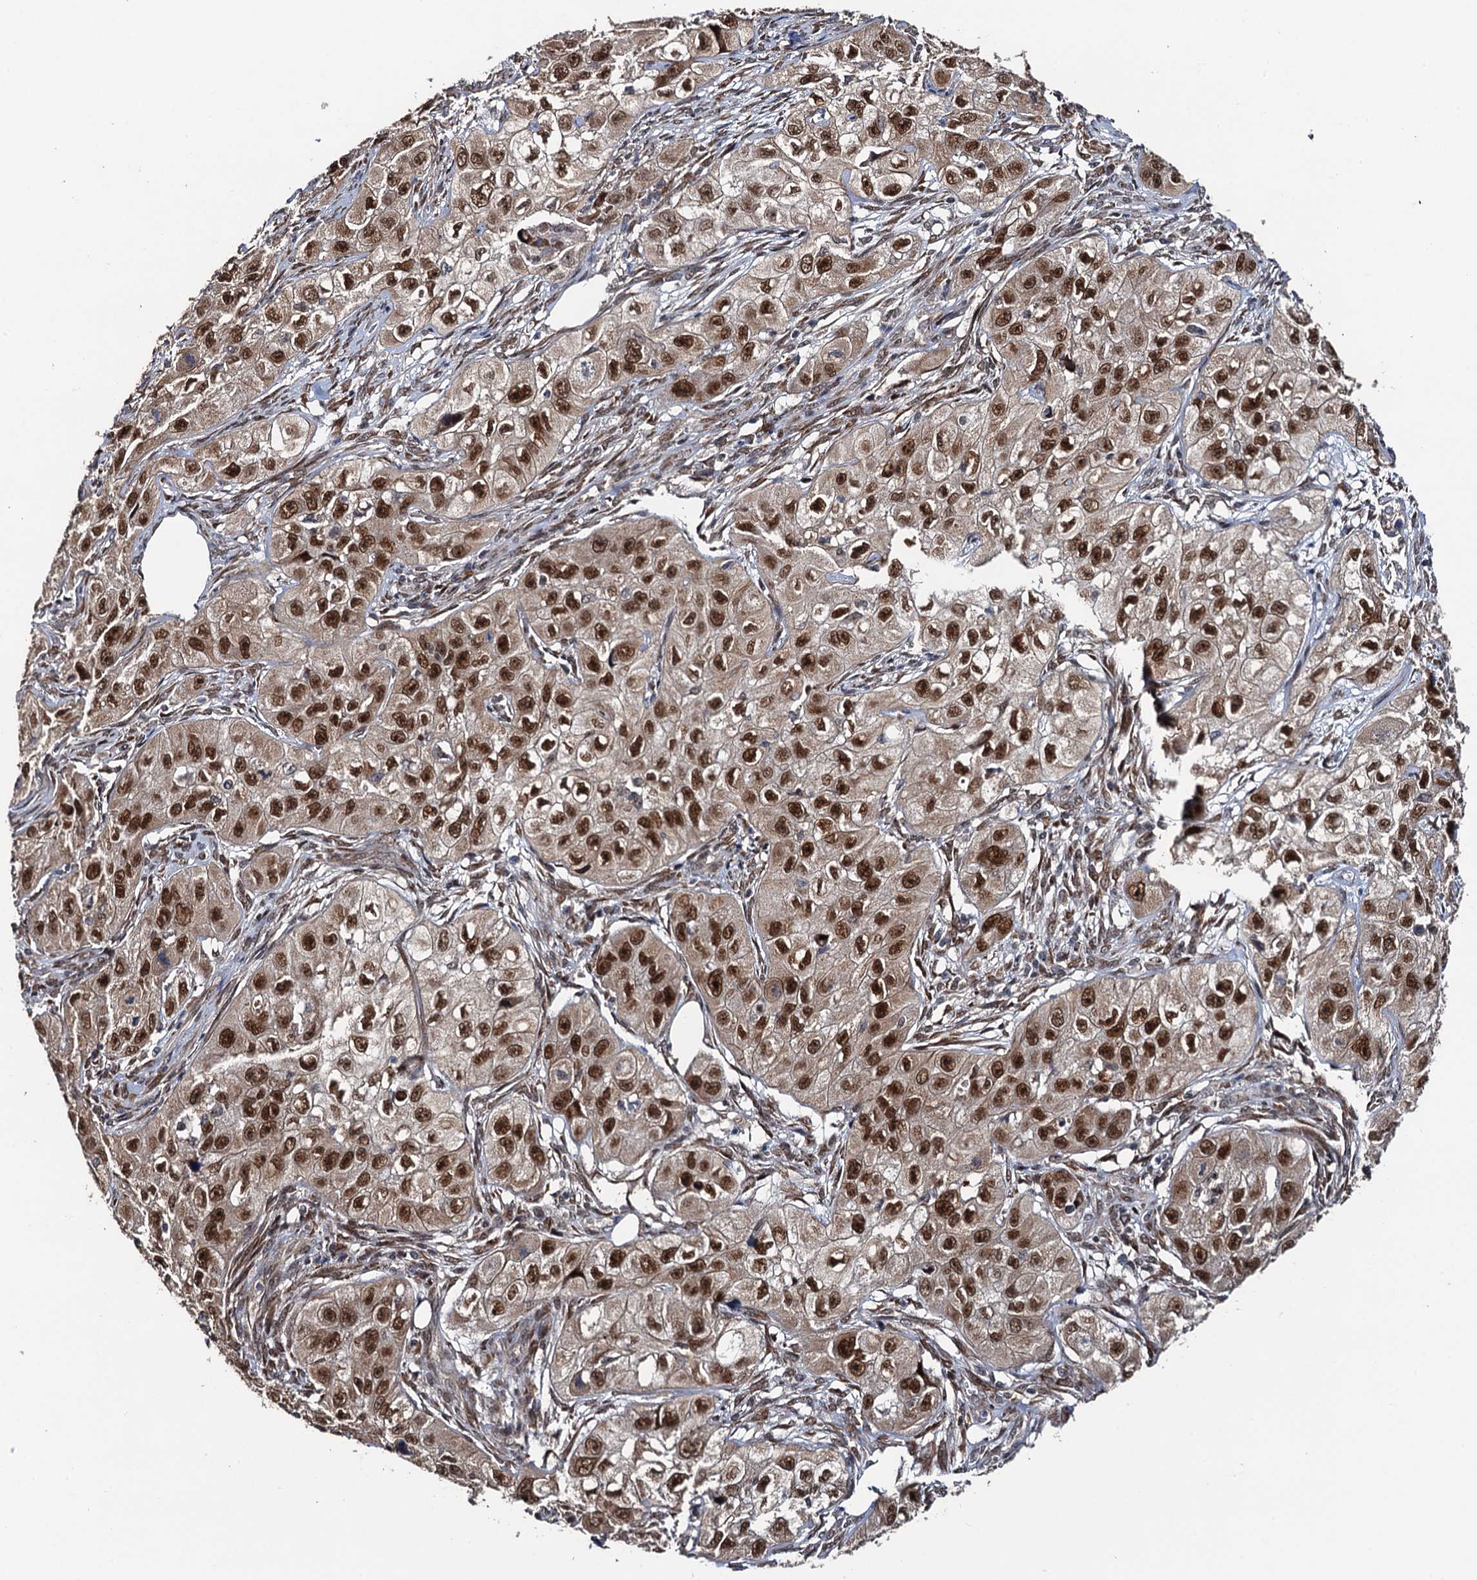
{"staining": {"intensity": "moderate", "quantity": ">75%", "location": "nuclear"}, "tissue": "skin cancer", "cell_type": "Tumor cells", "image_type": "cancer", "snomed": [{"axis": "morphology", "description": "Squamous cell carcinoma, NOS"}, {"axis": "topography", "description": "Skin"}, {"axis": "topography", "description": "Subcutis"}], "caption": "Immunohistochemical staining of skin squamous cell carcinoma demonstrates medium levels of moderate nuclear protein expression in approximately >75% of tumor cells.", "gene": "LRRC63", "patient": {"sex": "male", "age": 73}}